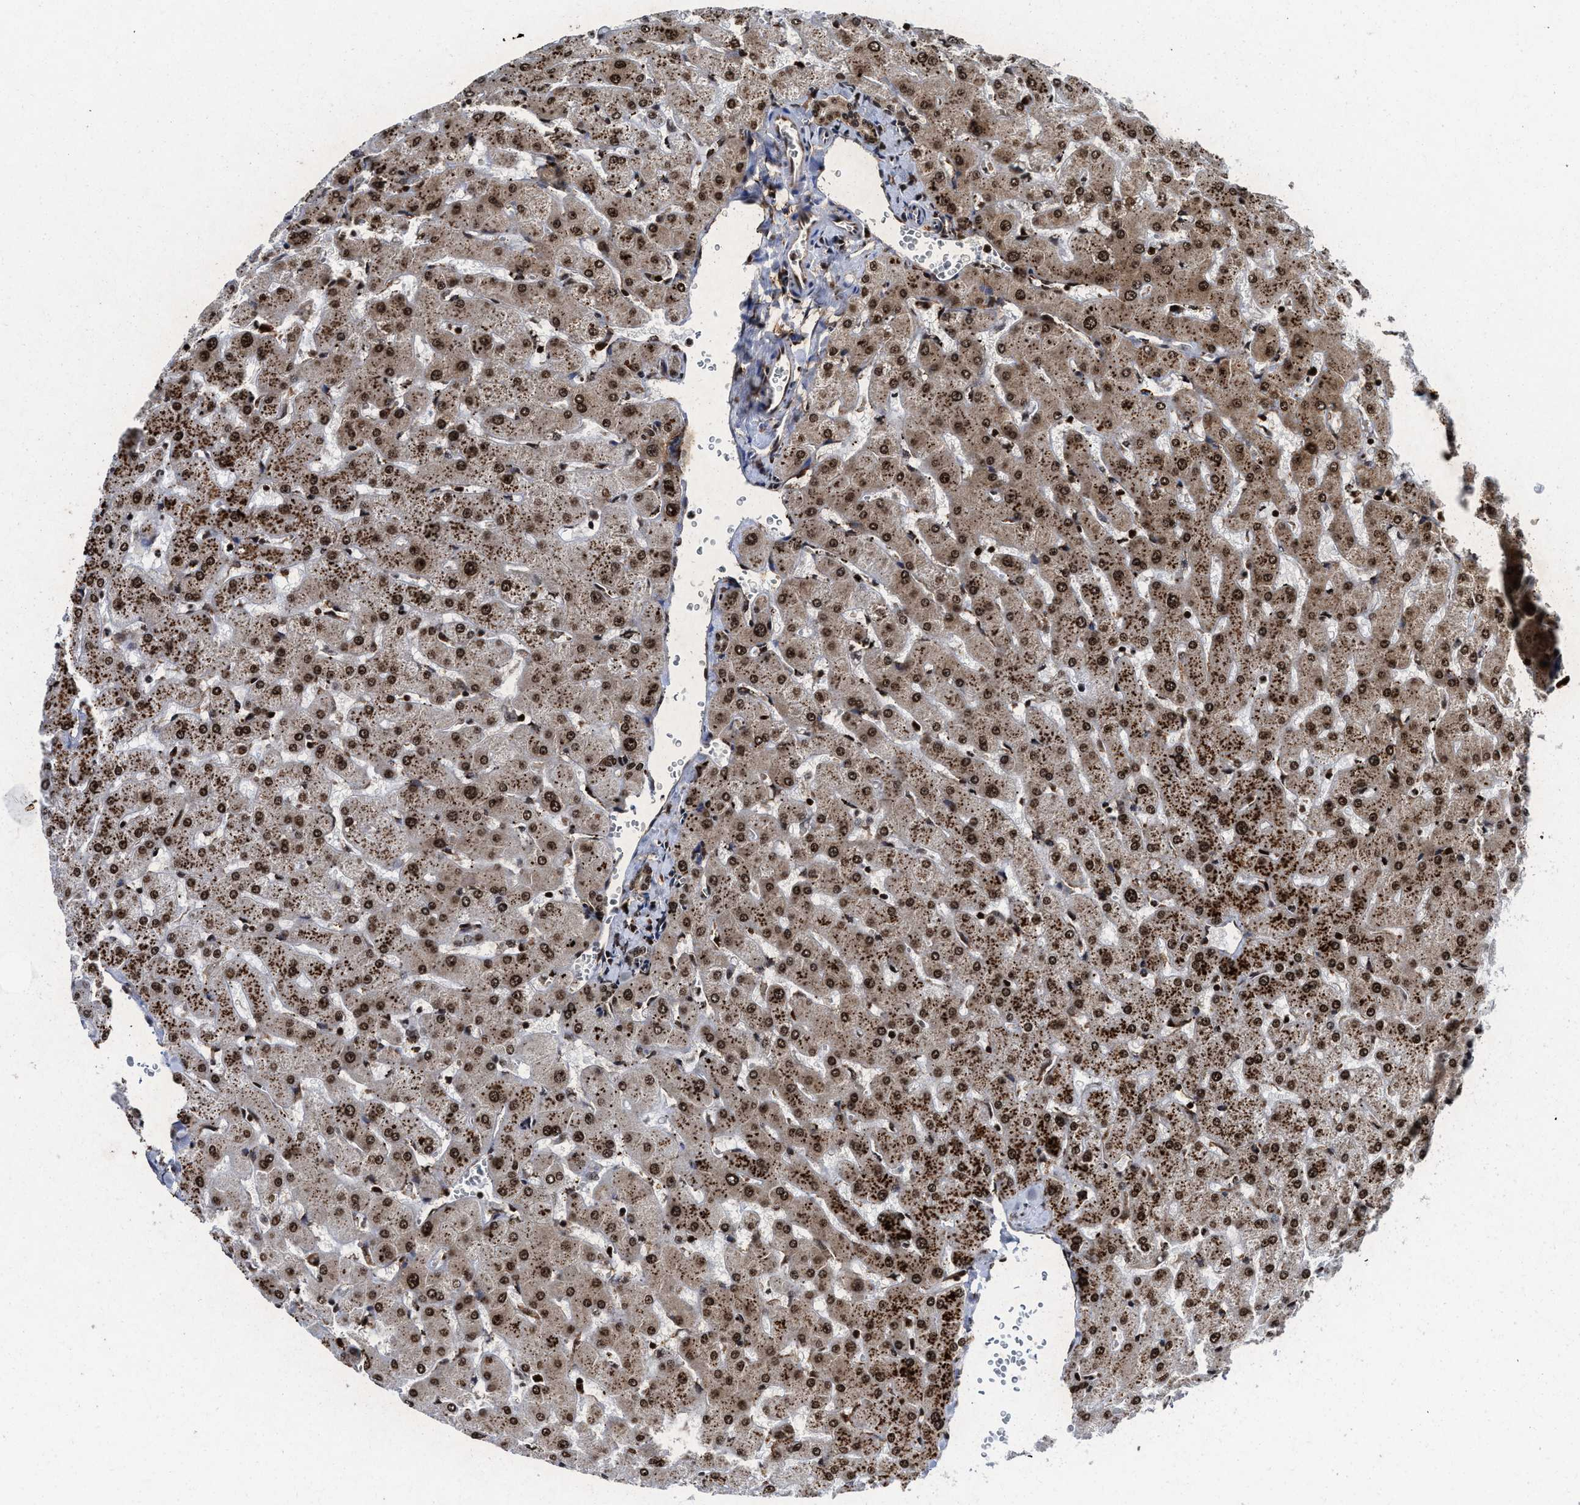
{"staining": {"intensity": "strong", "quantity": ">75%", "location": "nuclear"}, "tissue": "liver", "cell_type": "Cholangiocytes", "image_type": "normal", "snomed": [{"axis": "morphology", "description": "Normal tissue, NOS"}, {"axis": "topography", "description": "Liver"}], "caption": "This is a histology image of immunohistochemistry staining of unremarkable liver, which shows strong expression in the nuclear of cholangiocytes.", "gene": "ALYREF", "patient": {"sex": "female", "age": 63}}